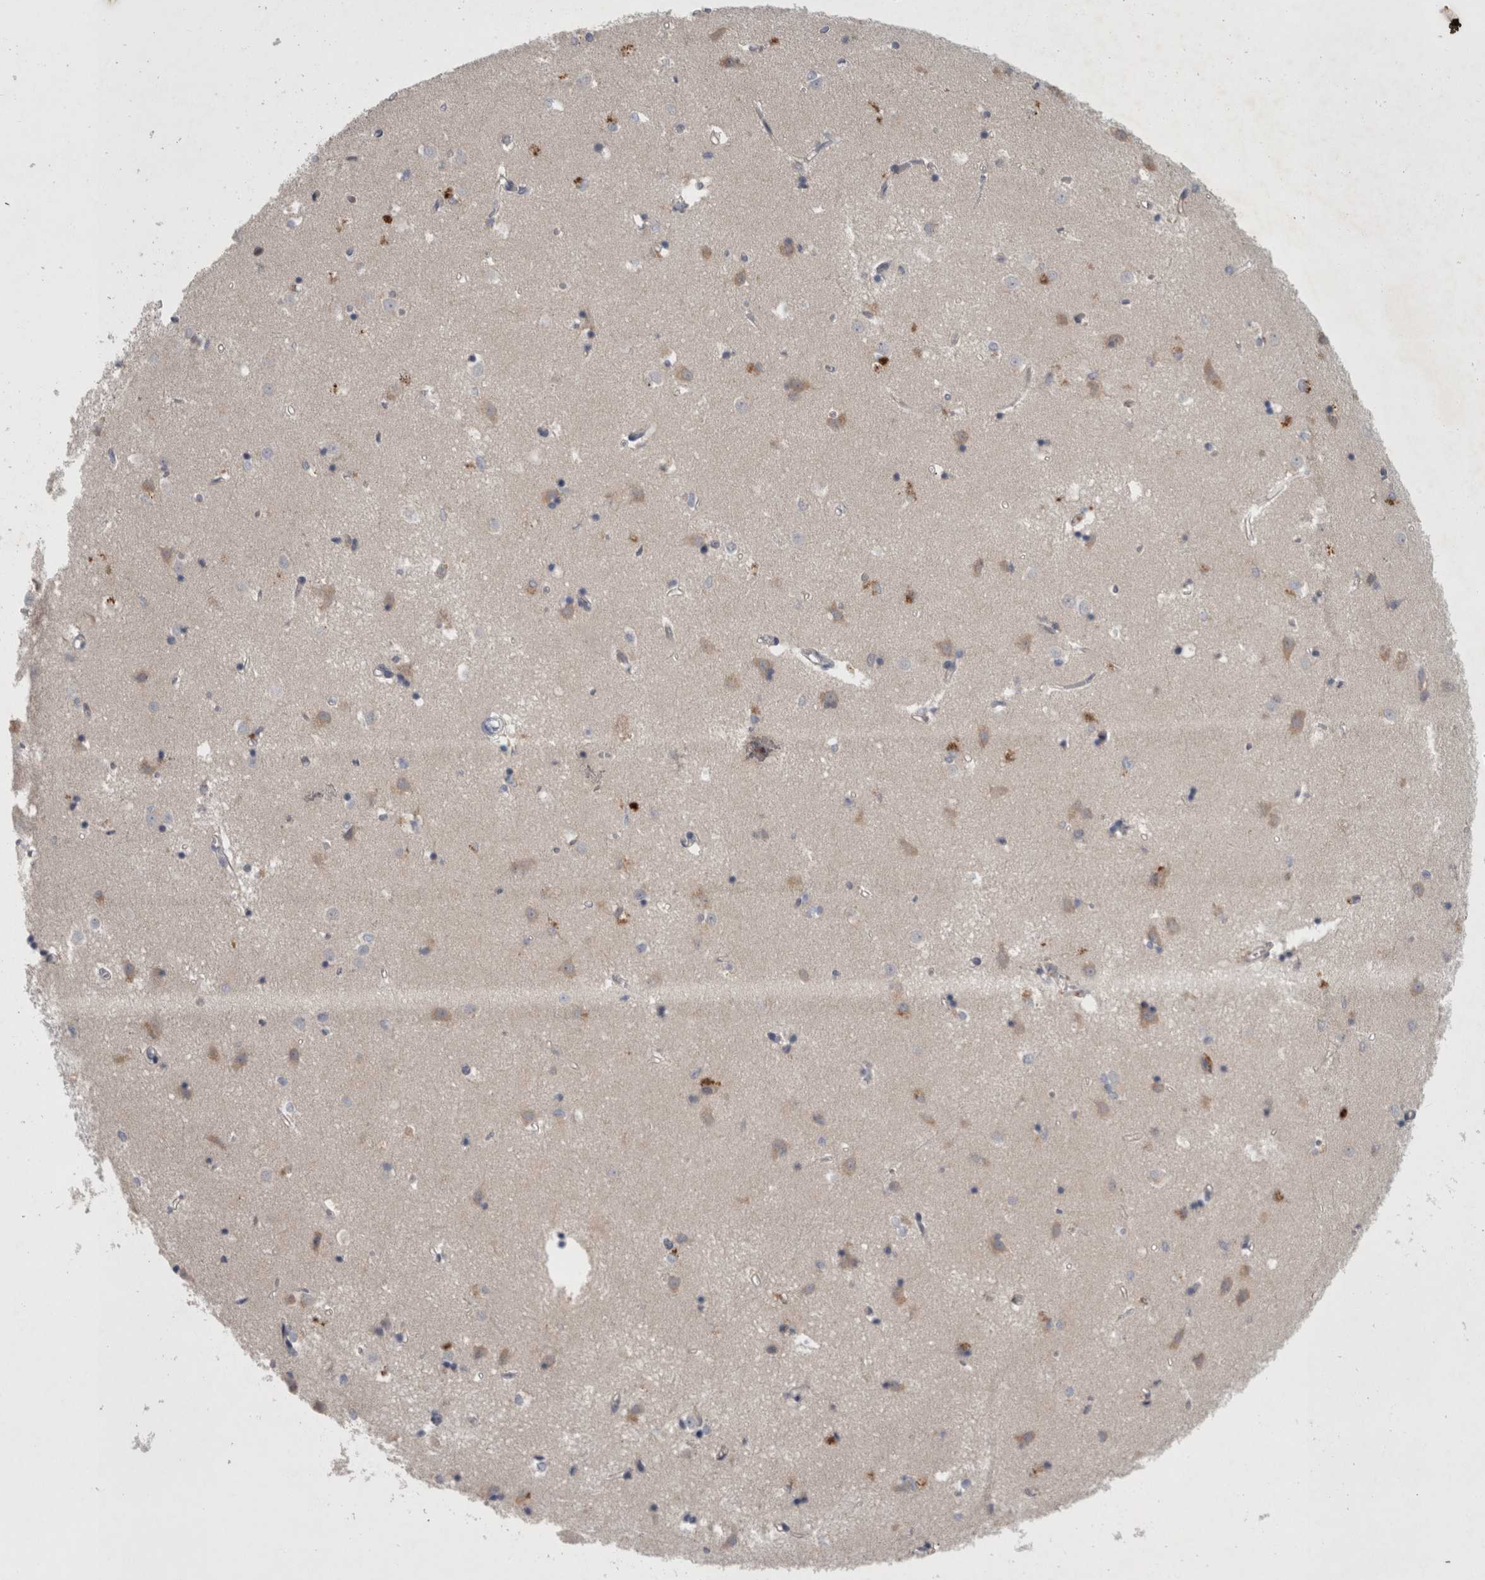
{"staining": {"intensity": "negative", "quantity": "none", "location": "none"}, "tissue": "caudate", "cell_type": "Glial cells", "image_type": "normal", "snomed": [{"axis": "morphology", "description": "Normal tissue, NOS"}, {"axis": "topography", "description": "Lateral ventricle wall"}], "caption": "High power microscopy micrograph of an immunohistochemistry photomicrograph of benign caudate, revealing no significant staining in glial cells. (DAB immunohistochemistry (IHC) visualized using brightfield microscopy, high magnification).", "gene": "GFRA2", "patient": {"sex": "male", "age": 45}}